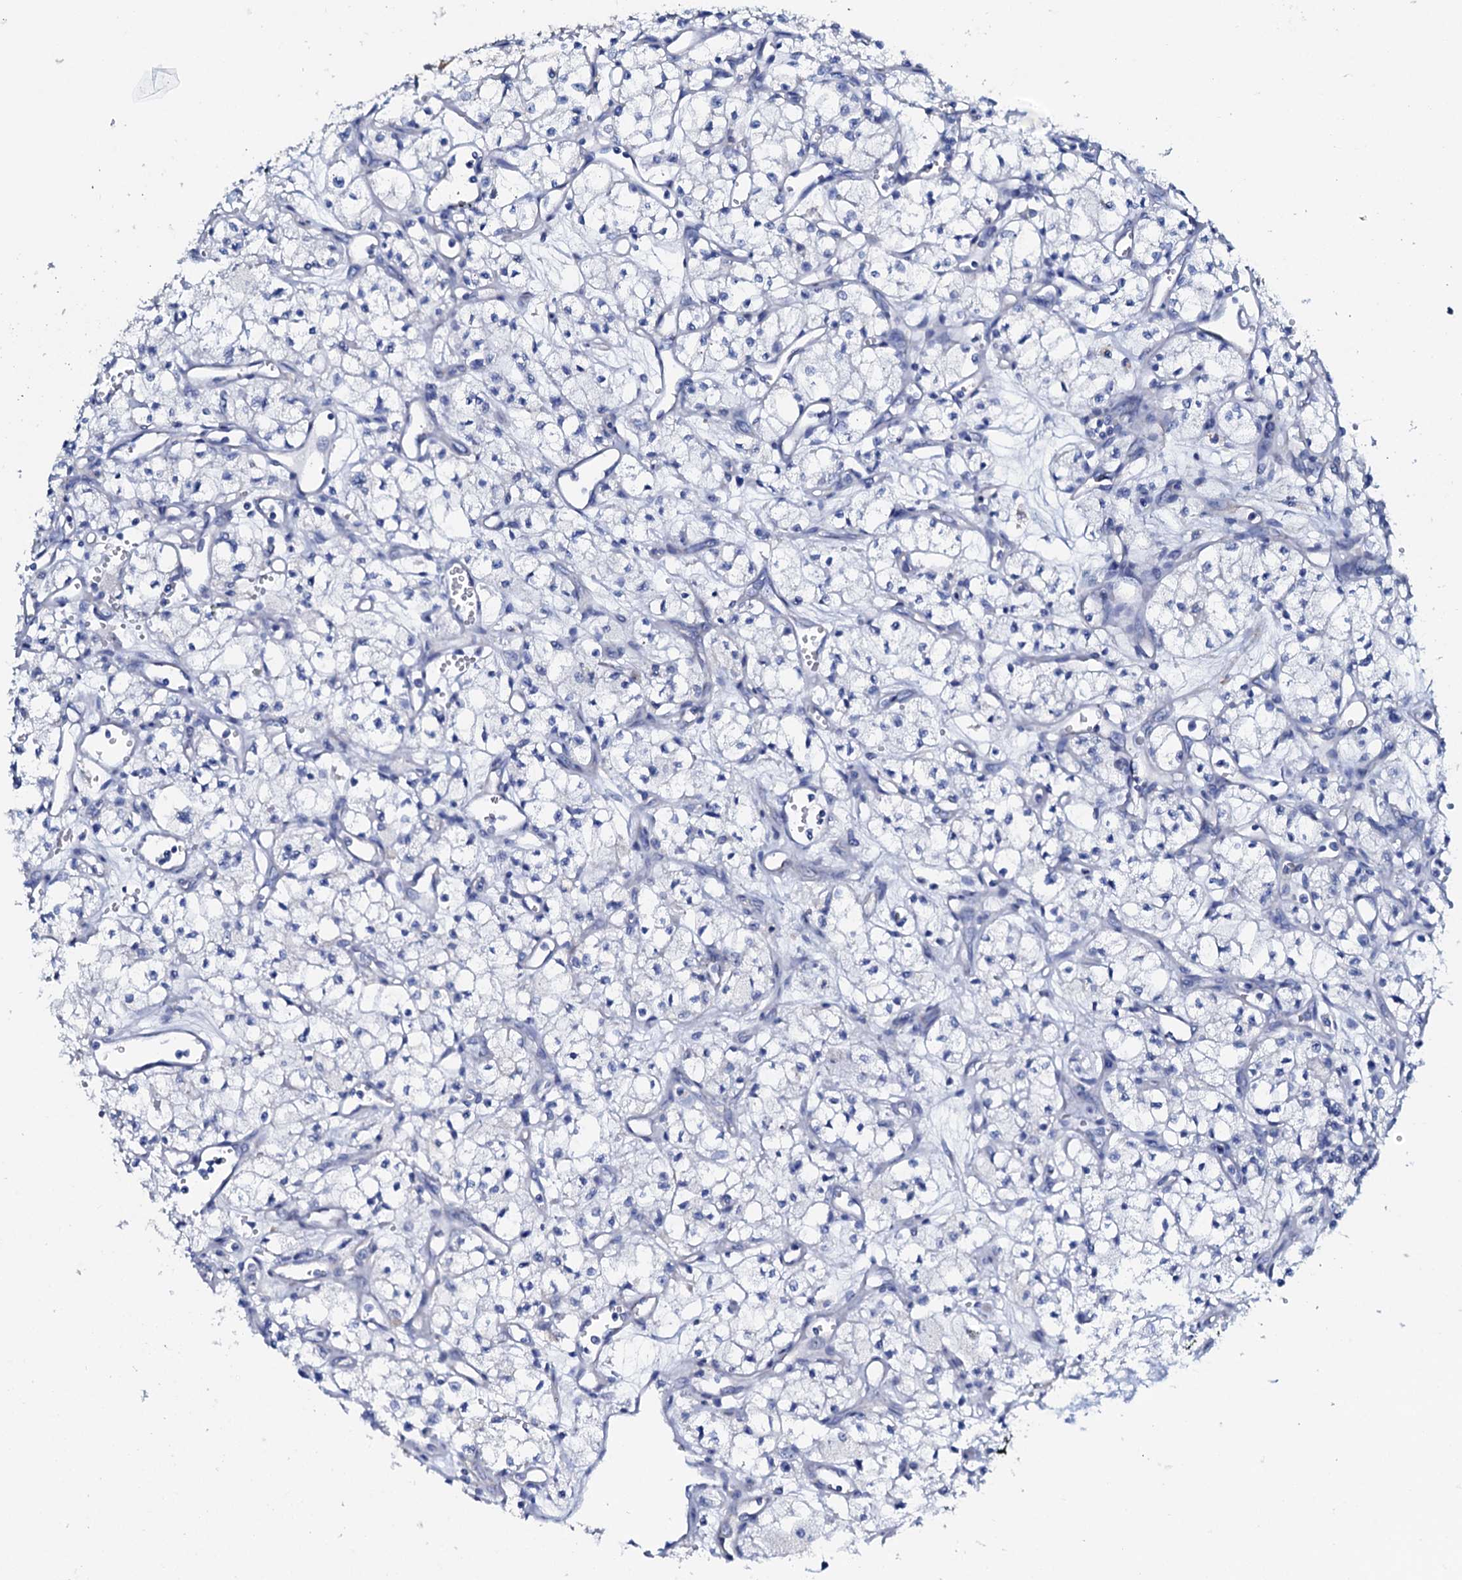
{"staining": {"intensity": "negative", "quantity": "none", "location": "none"}, "tissue": "renal cancer", "cell_type": "Tumor cells", "image_type": "cancer", "snomed": [{"axis": "morphology", "description": "Adenocarcinoma, NOS"}, {"axis": "topography", "description": "Kidney"}], "caption": "There is no significant staining in tumor cells of renal cancer. Nuclei are stained in blue.", "gene": "AMER2", "patient": {"sex": "male", "age": 59}}